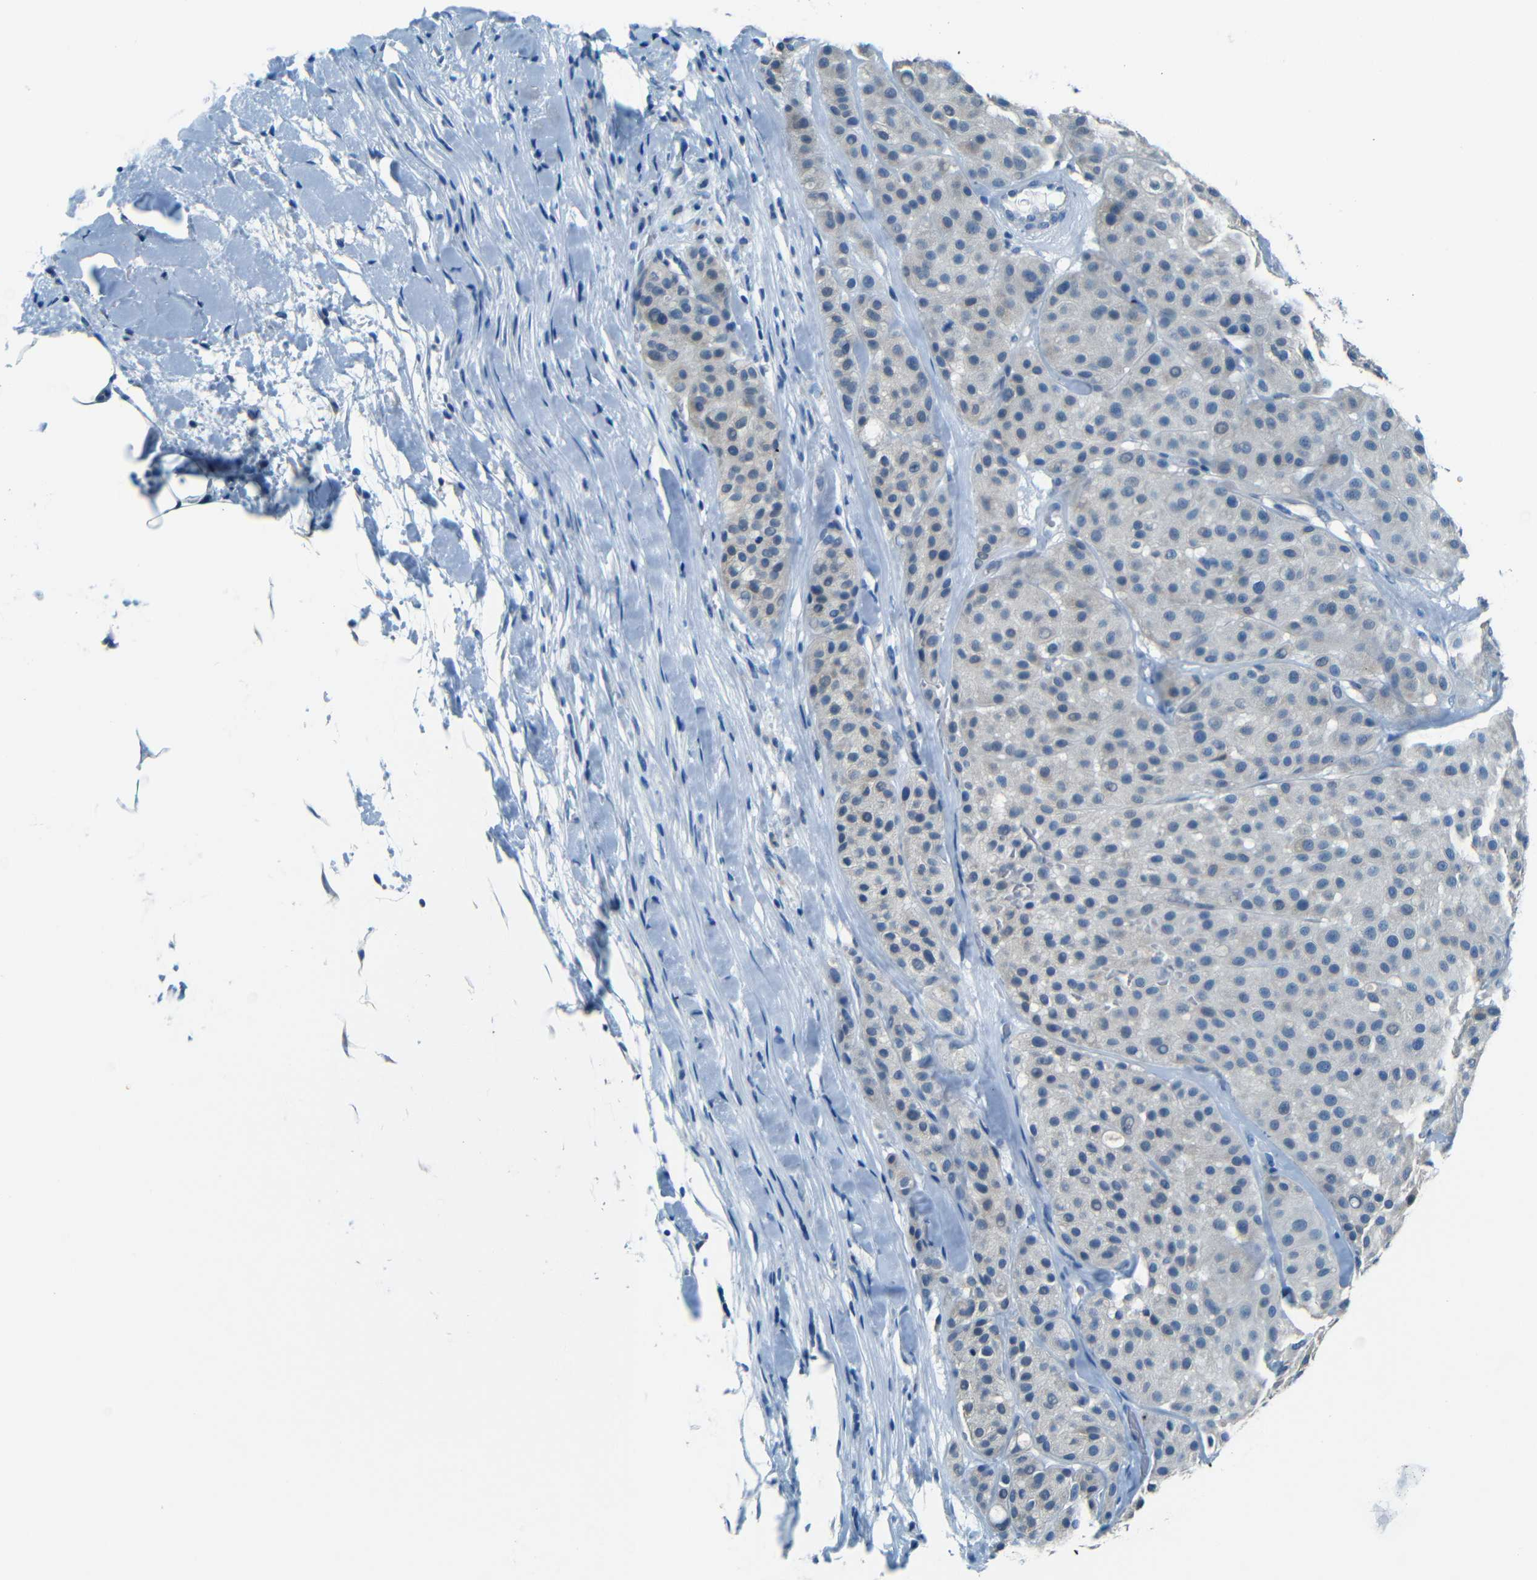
{"staining": {"intensity": "weak", "quantity": "<25%", "location": "cytoplasmic/membranous"}, "tissue": "melanoma", "cell_type": "Tumor cells", "image_type": "cancer", "snomed": [{"axis": "morphology", "description": "Normal tissue, NOS"}, {"axis": "morphology", "description": "Malignant melanoma, Metastatic site"}, {"axis": "topography", "description": "Skin"}], "caption": "Human malignant melanoma (metastatic site) stained for a protein using IHC displays no expression in tumor cells.", "gene": "ZMAT1", "patient": {"sex": "male", "age": 41}}